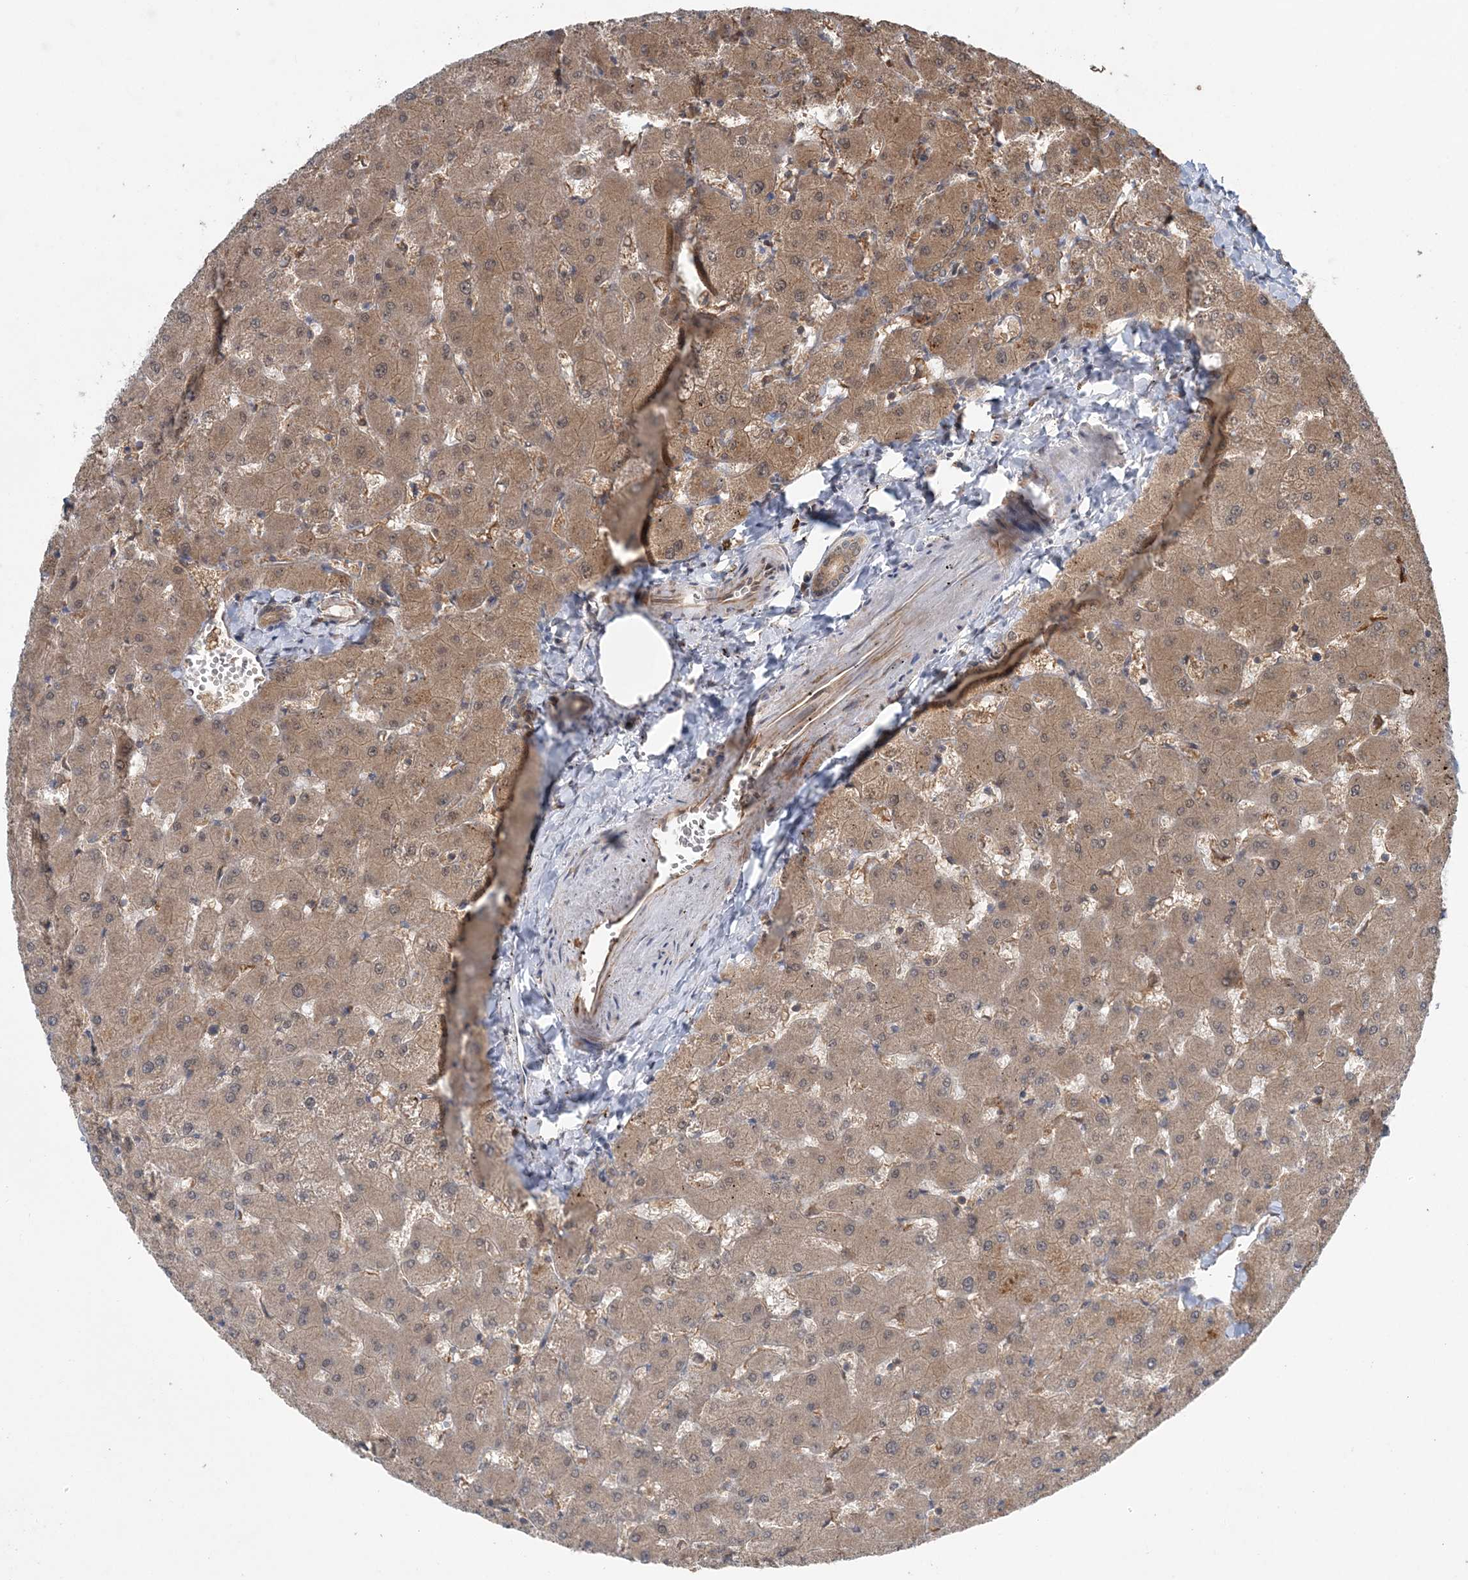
{"staining": {"intensity": "moderate", "quantity": ">75%", "location": "cytoplasmic/membranous"}, "tissue": "liver", "cell_type": "Cholangiocytes", "image_type": "normal", "snomed": [{"axis": "morphology", "description": "Normal tissue, NOS"}, {"axis": "topography", "description": "Liver"}], "caption": "Immunohistochemistry of benign liver demonstrates medium levels of moderate cytoplasmic/membranous expression in approximately >75% of cholangiocytes. The staining is performed using DAB brown chromogen to label protein expression. The nuclei are counter-stained blue using hematoxylin.", "gene": "UBTD2", "patient": {"sex": "female", "age": 63}}